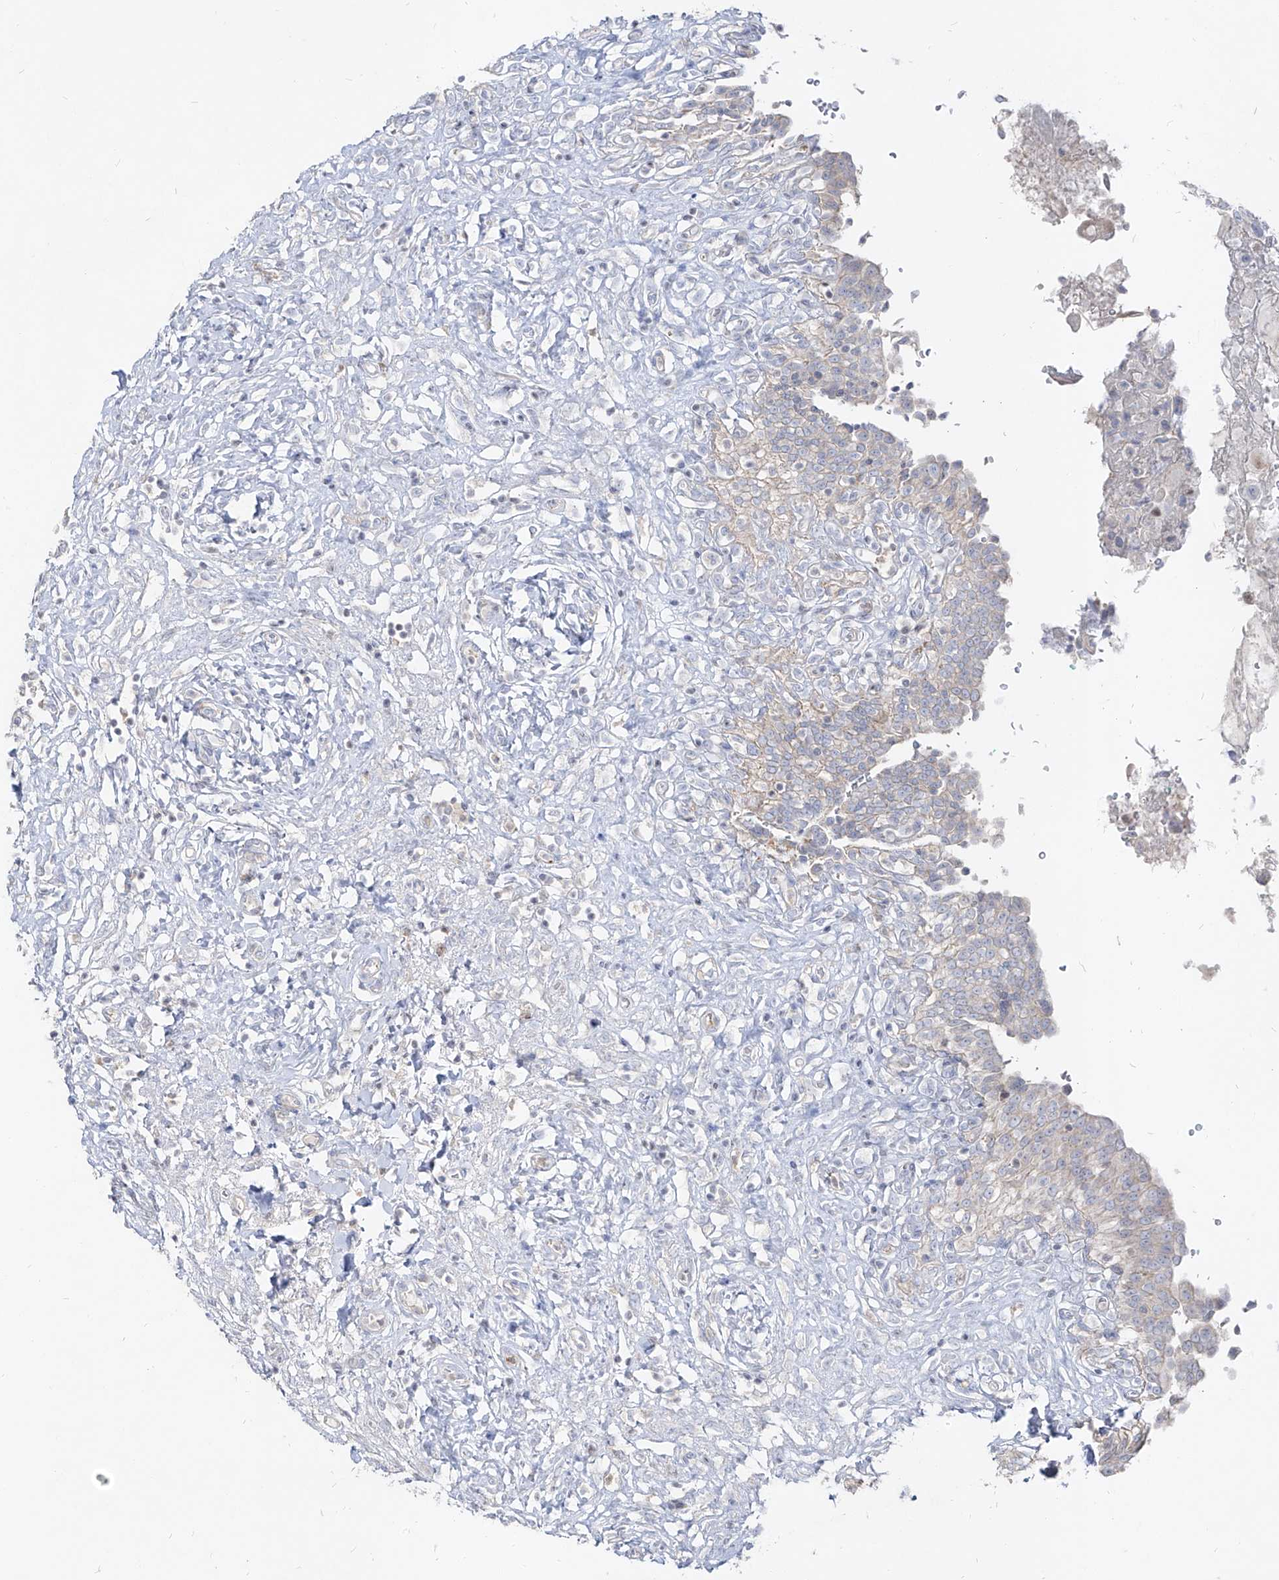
{"staining": {"intensity": "weak", "quantity": "<25%", "location": "cytoplasmic/membranous"}, "tissue": "urinary bladder", "cell_type": "Urothelial cells", "image_type": "normal", "snomed": [{"axis": "morphology", "description": "Urothelial carcinoma, High grade"}, {"axis": "topography", "description": "Urinary bladder"}], "caption": "Urothelial cells show no significant protein staining in unremarkable urinary bladder.", "gene": "RBFOX3", "patient": {"sex": "male", "age": 46}}